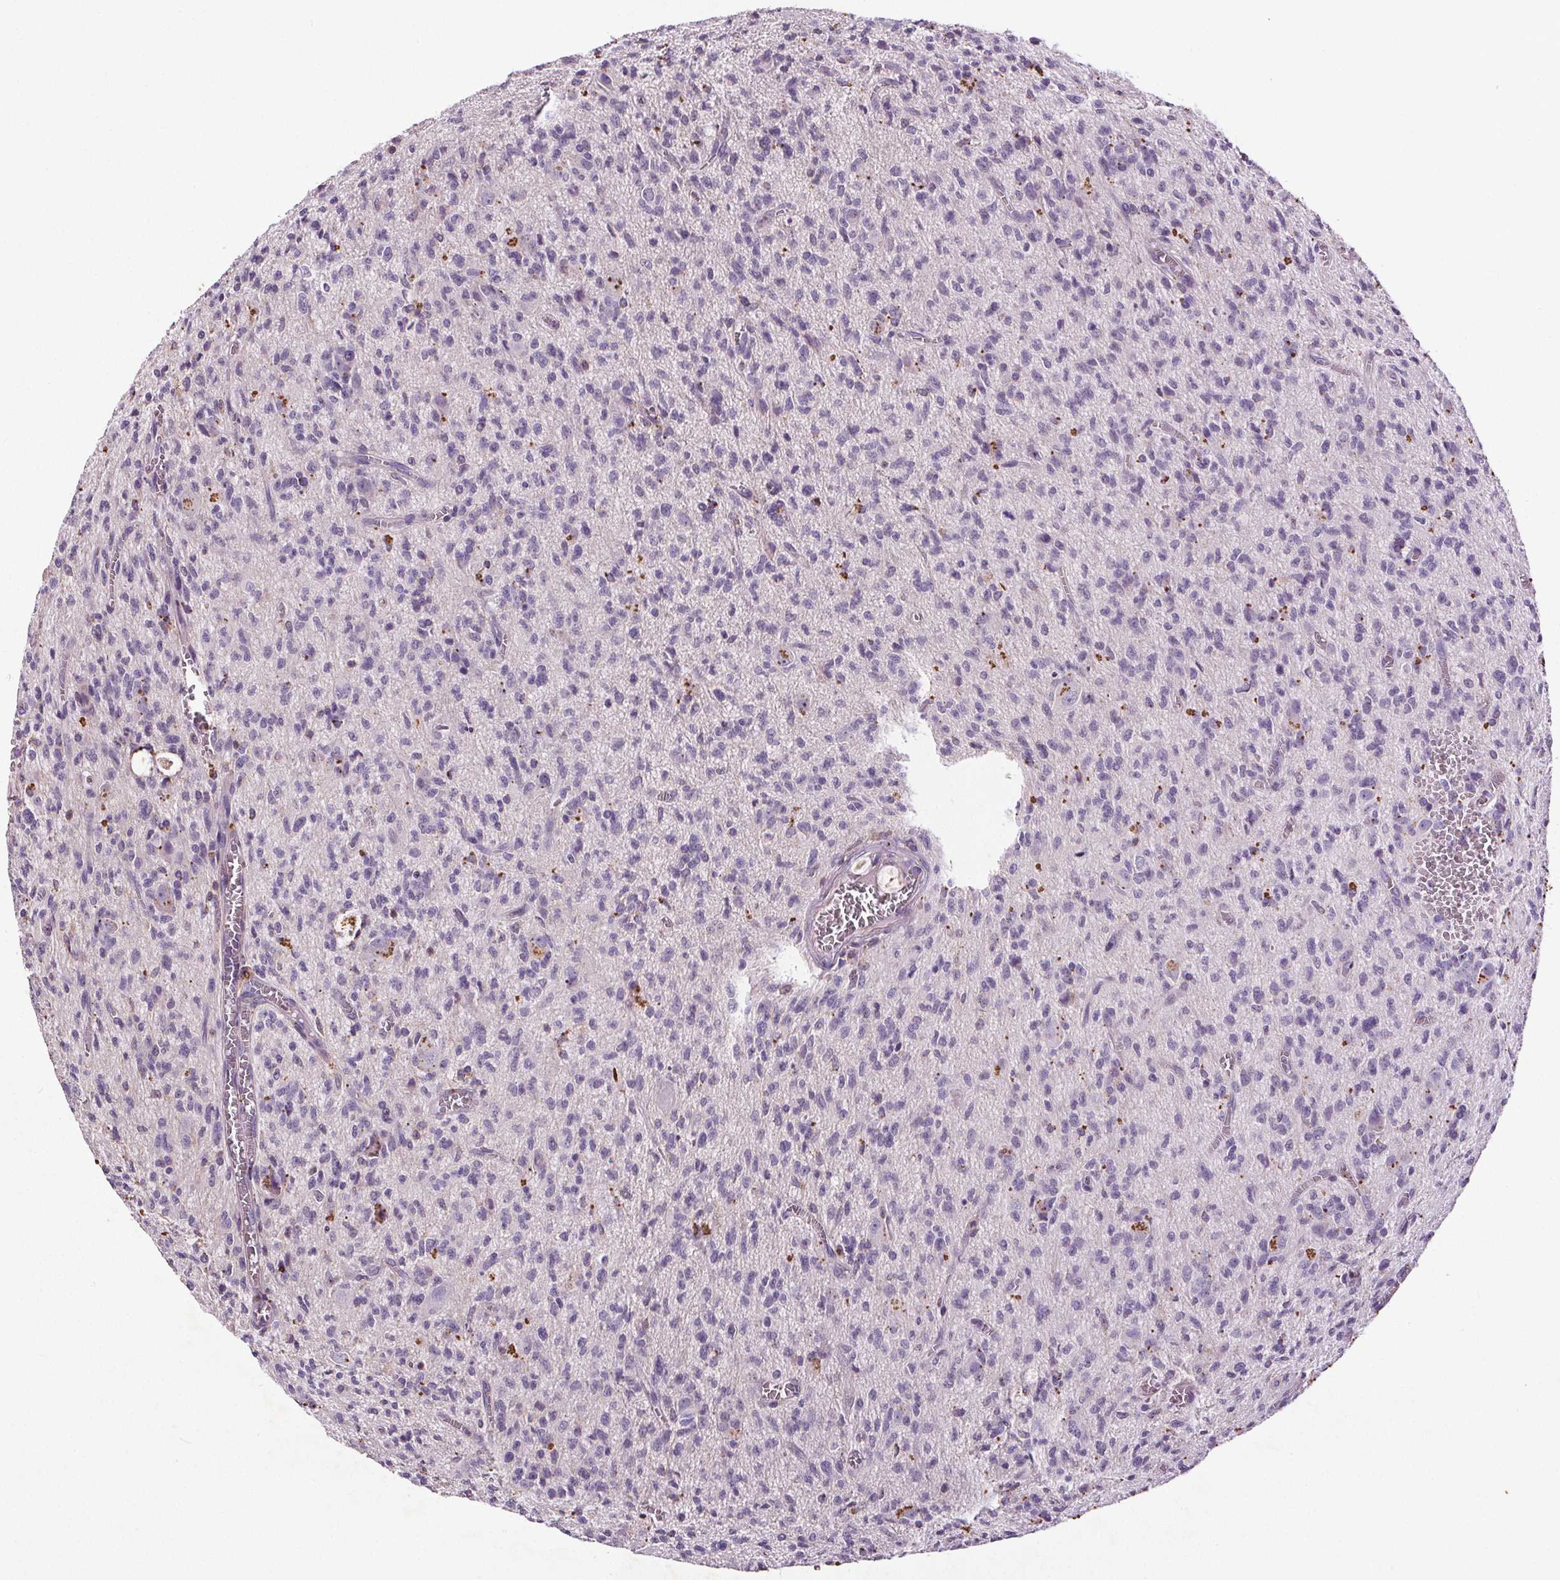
{"staining": {"intensity": "negative", "quantity": "none", "location": "none"}, "tissue": "glioma", "cell_type": "Tumor cells", "image_type": "cancer", "snomed": [{"axis": "morphology", "description": "Glioma, malignant, Low grade"}, {"axis": "topography", "description": "Brain"}], "caption": "Tumor cells are negative for brown protein staining in glioma.", "gene": "C19orf84", "patient": {"sex": "male", "age": 64}}